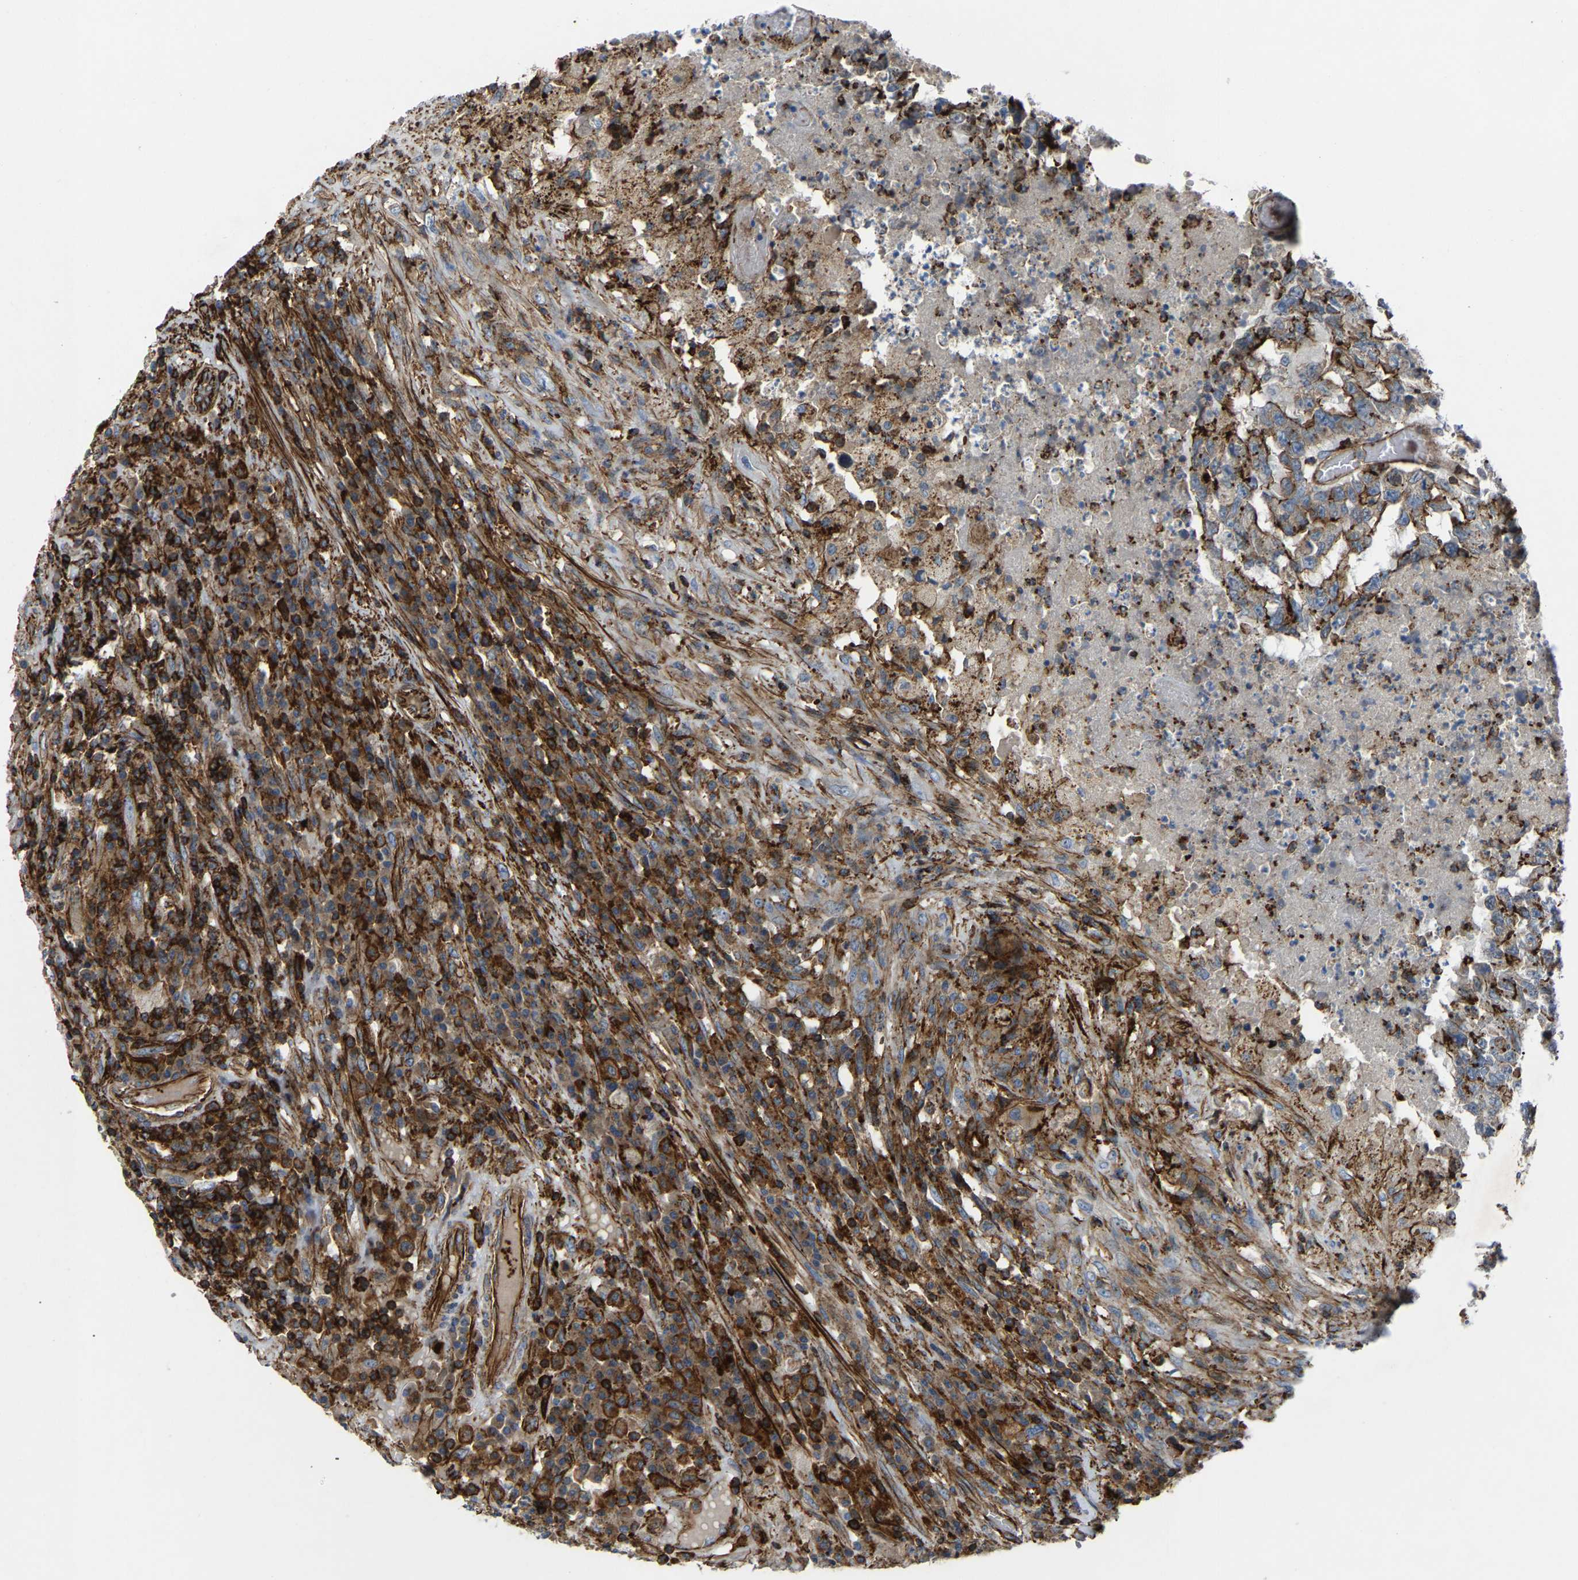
{"staining": {"intensity": "moderate", "quantity": ">75%", "location": "cytoplasmic/membranous"}, "tissue": "testis cancer", "cell_type": "Tumor cells", "image_type": "cancer", "snomed": [{"axis": "morphology", "description": "Necrosis, NOS"}, {"axis": "morphology", "description": "Carcinoma, Embryonal, NOS"}, {"axis": "topography", "description": "Testis"}], "caption": "Immunohistochemical staining of human testis embryonal carcinoma demonstrates medium levels of moderate cytoplasmic/membranous protein expression in about >75% of tumor cells.", "gene": "AGPAT2", "patient": {"sex": "male", "age": 19}}